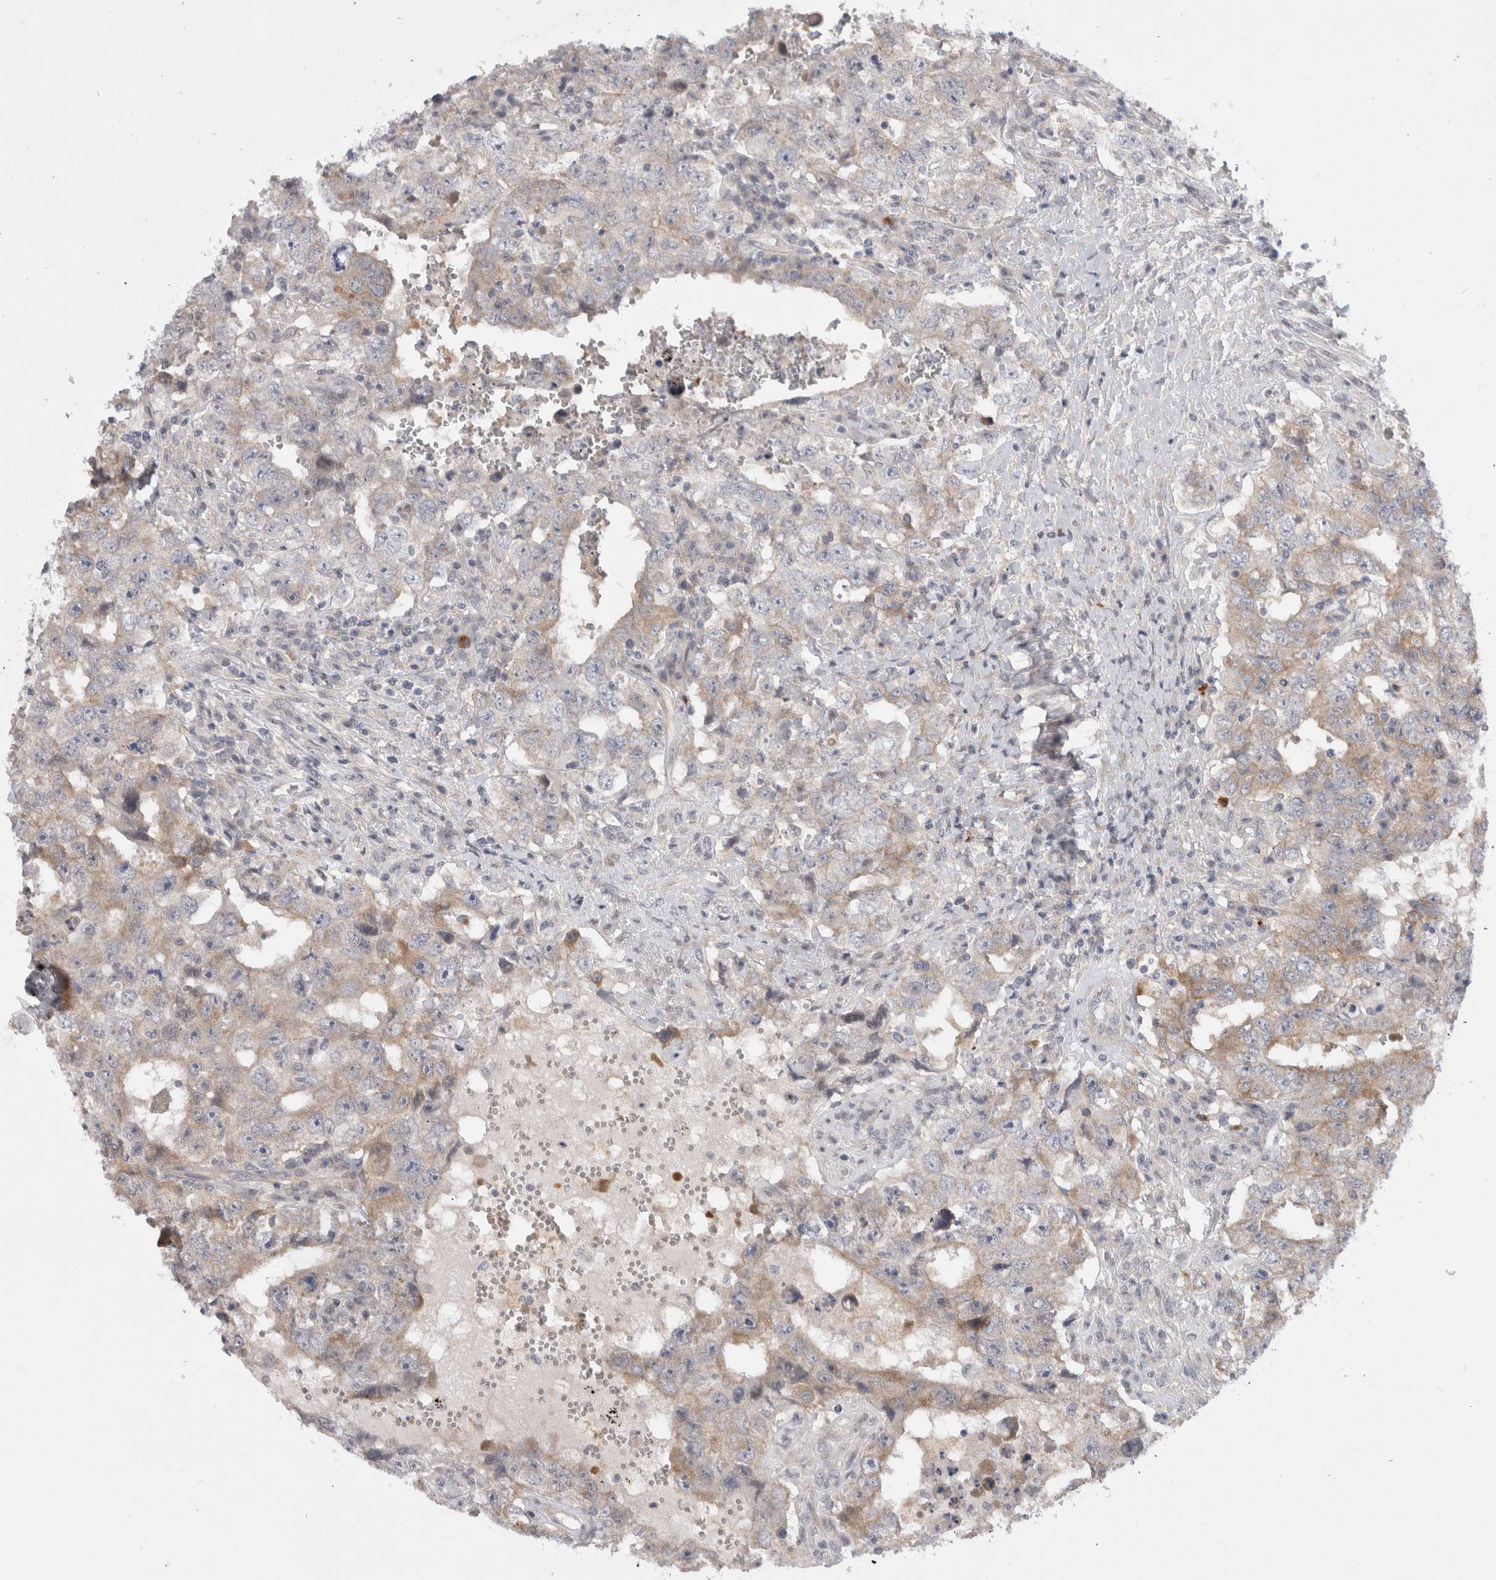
{"staining": {"intensity": "weak", "quantity": "<25%", "location": "cytoplasmic/membranous"}, "tissue": "testis cancer", "cell_type": "Tumor cells", "image_type": "cancer", "snomed": [{"axis": "morphology", "description": "Carcinoma, Embryonal, NOS"}, {"axis": "topography", "description": "Testis"}], "caption": "A high-resolution image shows IHC staining of testis cancer, which displays no significant staining in tumor cells.", "gene": "CERS3", "patient": {"sex": "male", "age": 26}}